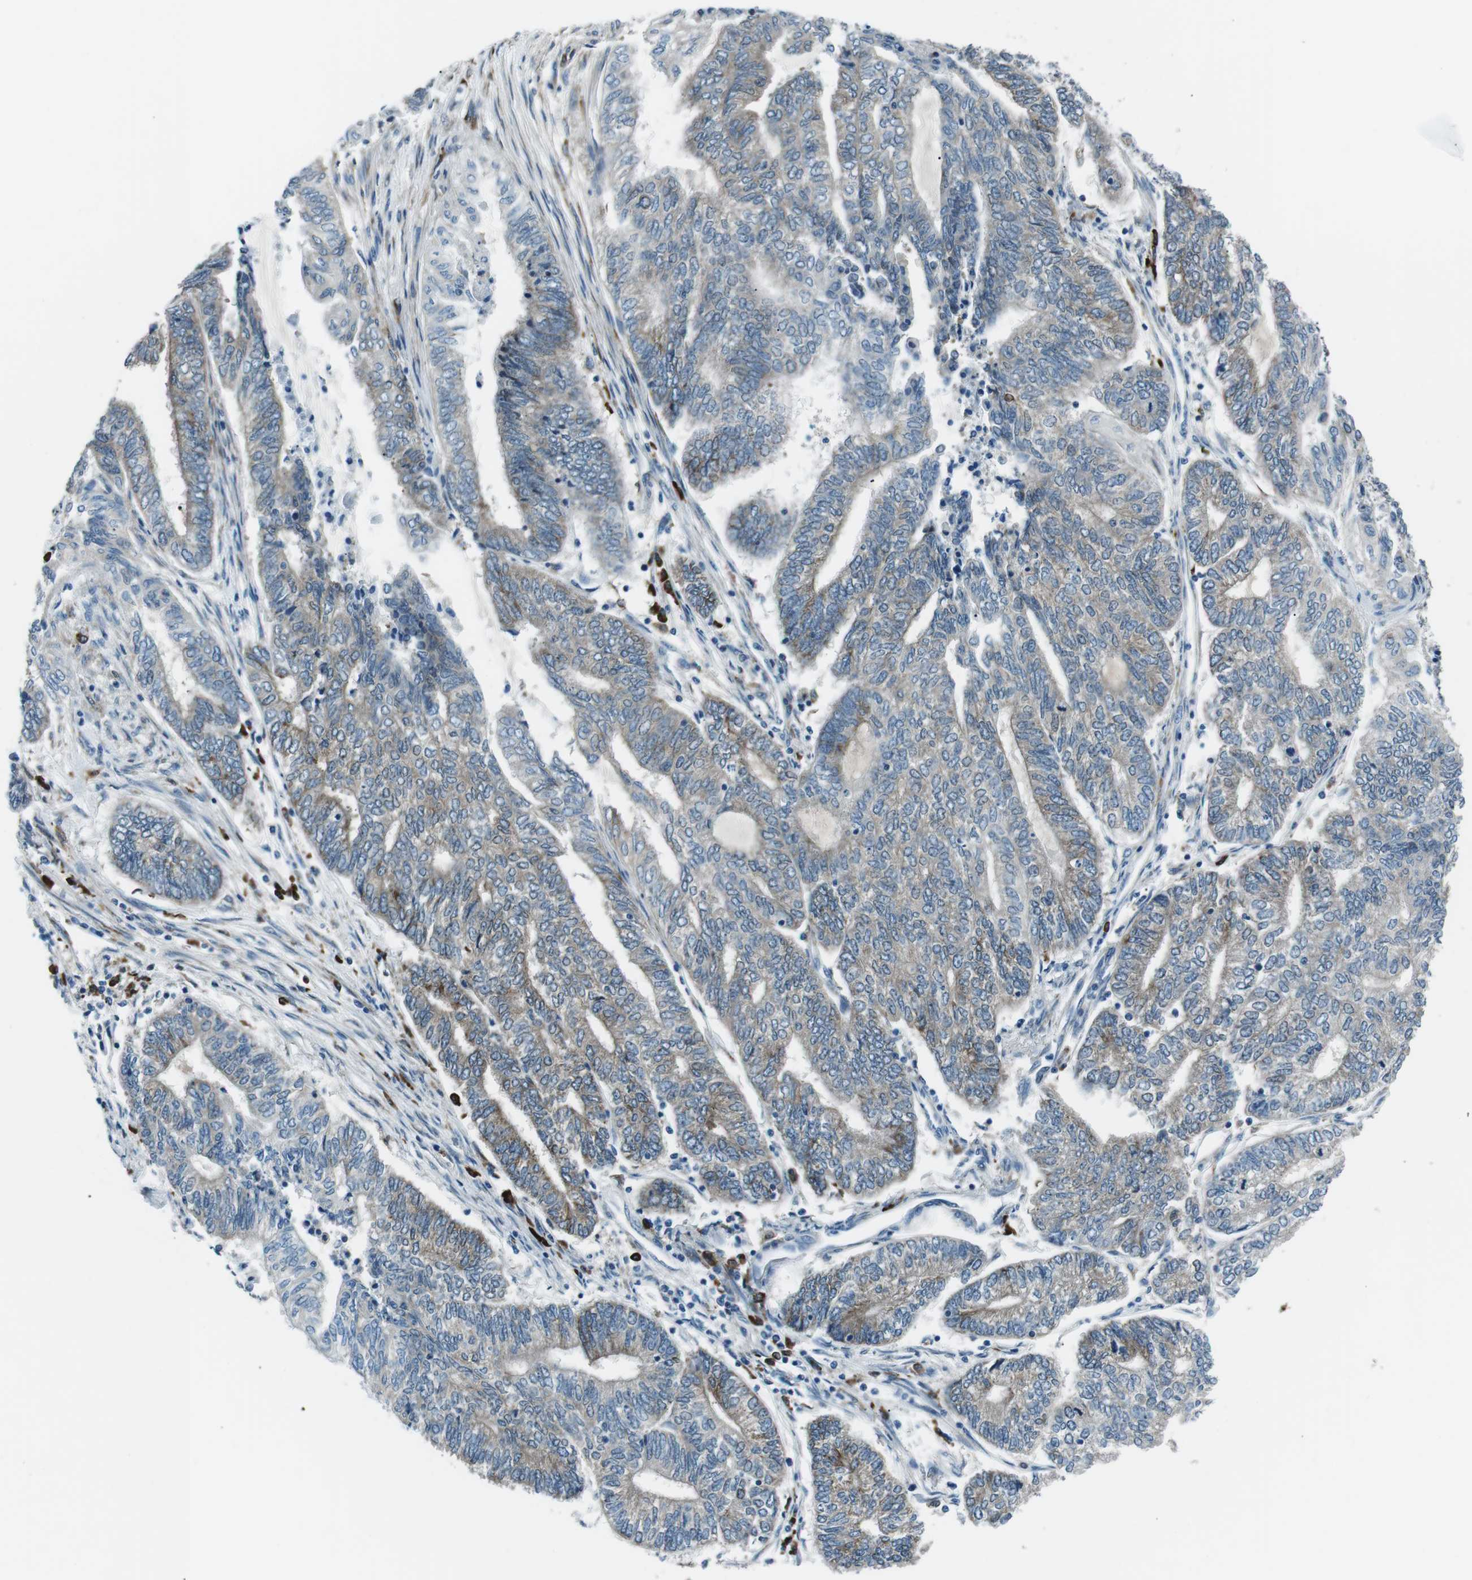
{"staining": {"intensity": "weak", "quantity": "<25%", "location": "cytoplasmic/membranous"}, "tissue": "endometrial cancer", "cell_type": "Tumor cells", "image_type": "cancer", "snomed": [{"axis": "morphology", "description": "Adenocarcinoma, NOS"}, {"axis": "topography", "description": "Uterus"}, {"axis": "topography", "description": "Endometrium"}], "caption": "There is no significant positivity in tumor cells of endometrial adenocarcinoma.", "gene": "BLNK", "patient": {"sex": "female", "age": 70}}